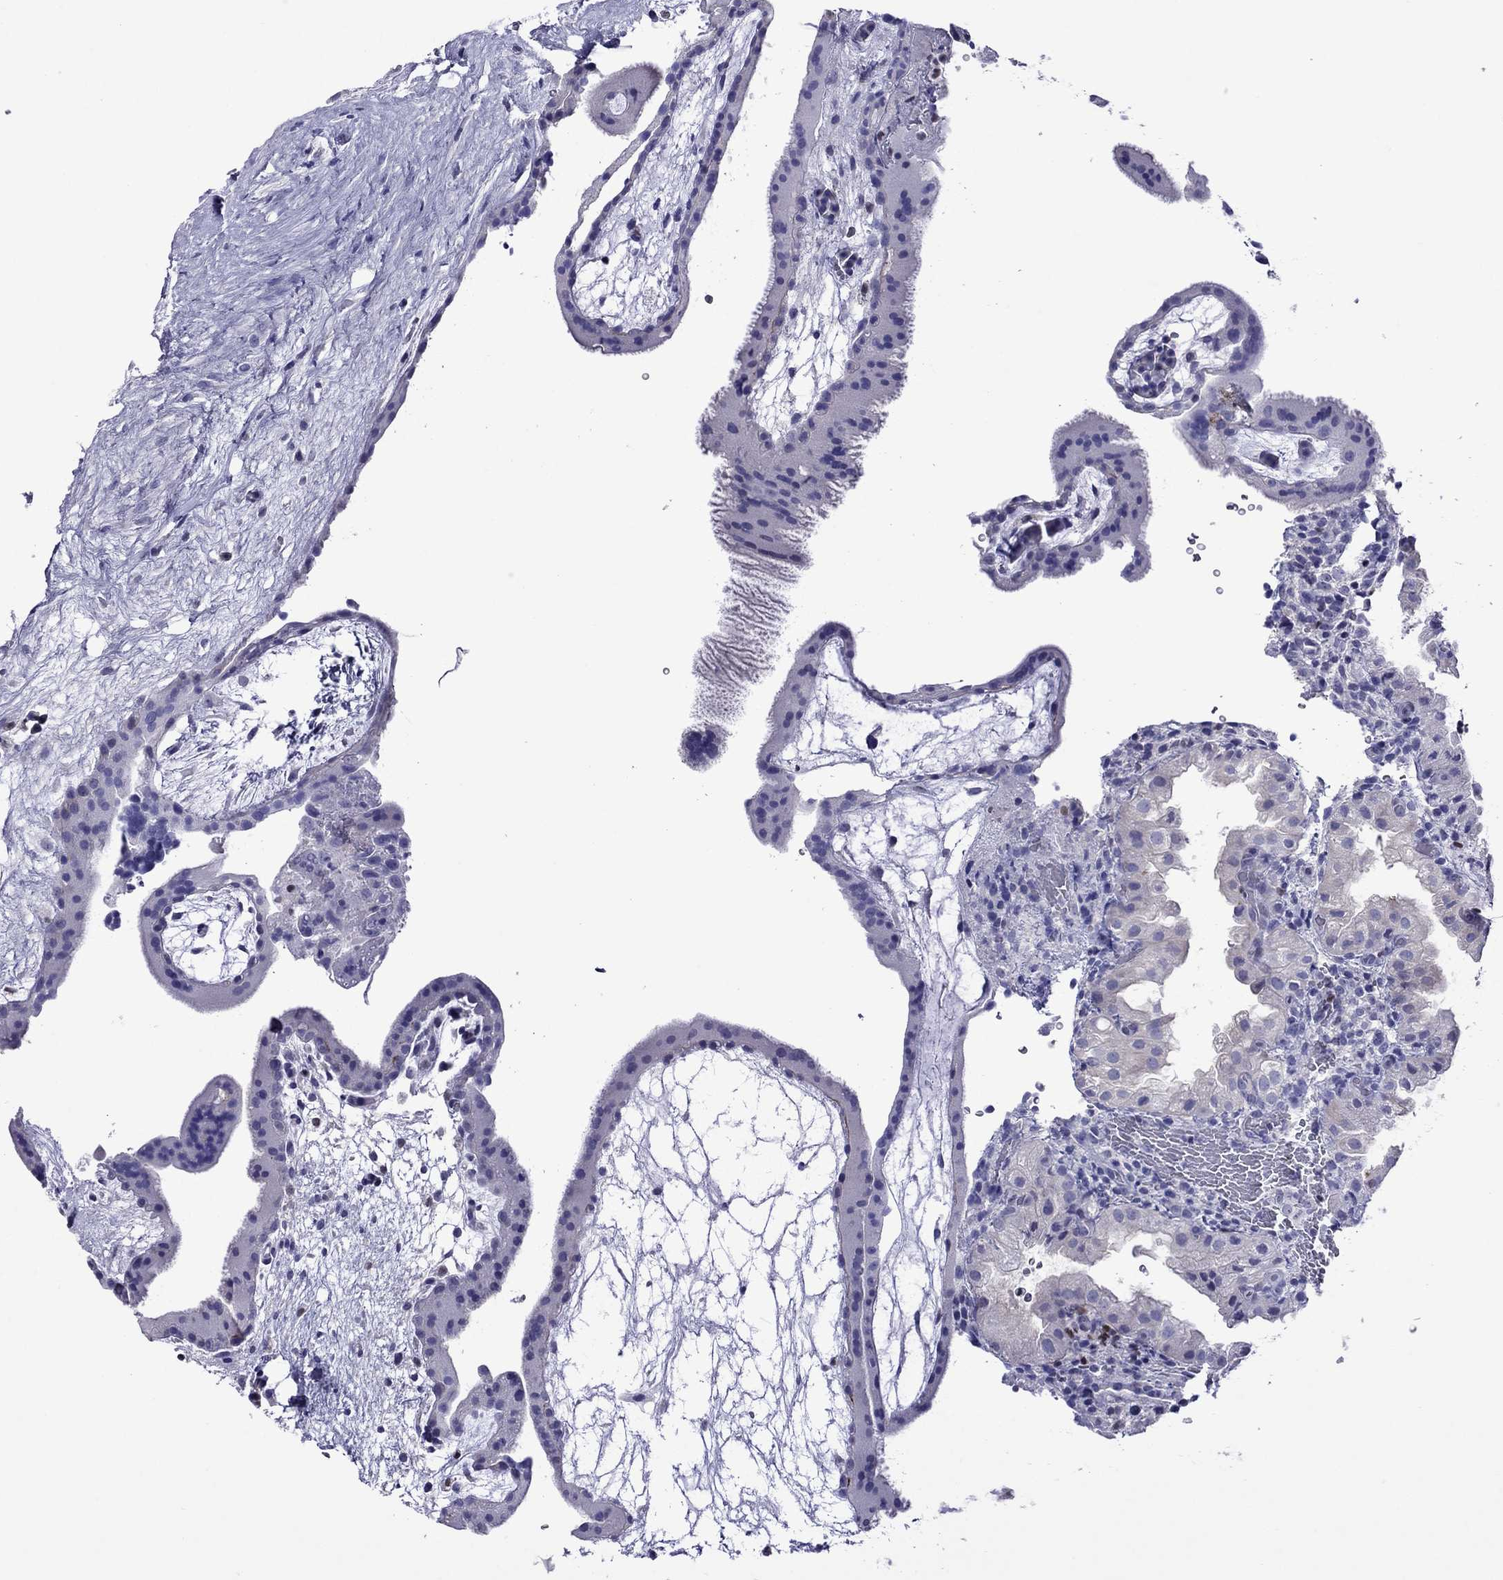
{"staining": {"intensity": "negative", "quantity": "none", "location": "none"}, "tissue": "placenta", "cell_type": "Decidual cells", "image_type": "normal", "snomed": [{"axis": "morphology", "description": "Normal tissue, NOS"}, {"axis": "topography", "description": "Placenta"}], "caption": "Decidual cells are negative for protein expression in unremarkable human placenta. The staining is performed using DAB brown chromogen with nuclei counter-stained in using hematoxylin.", "gene": "MPZ", "patient": {"sex": "female", "age": 19}}